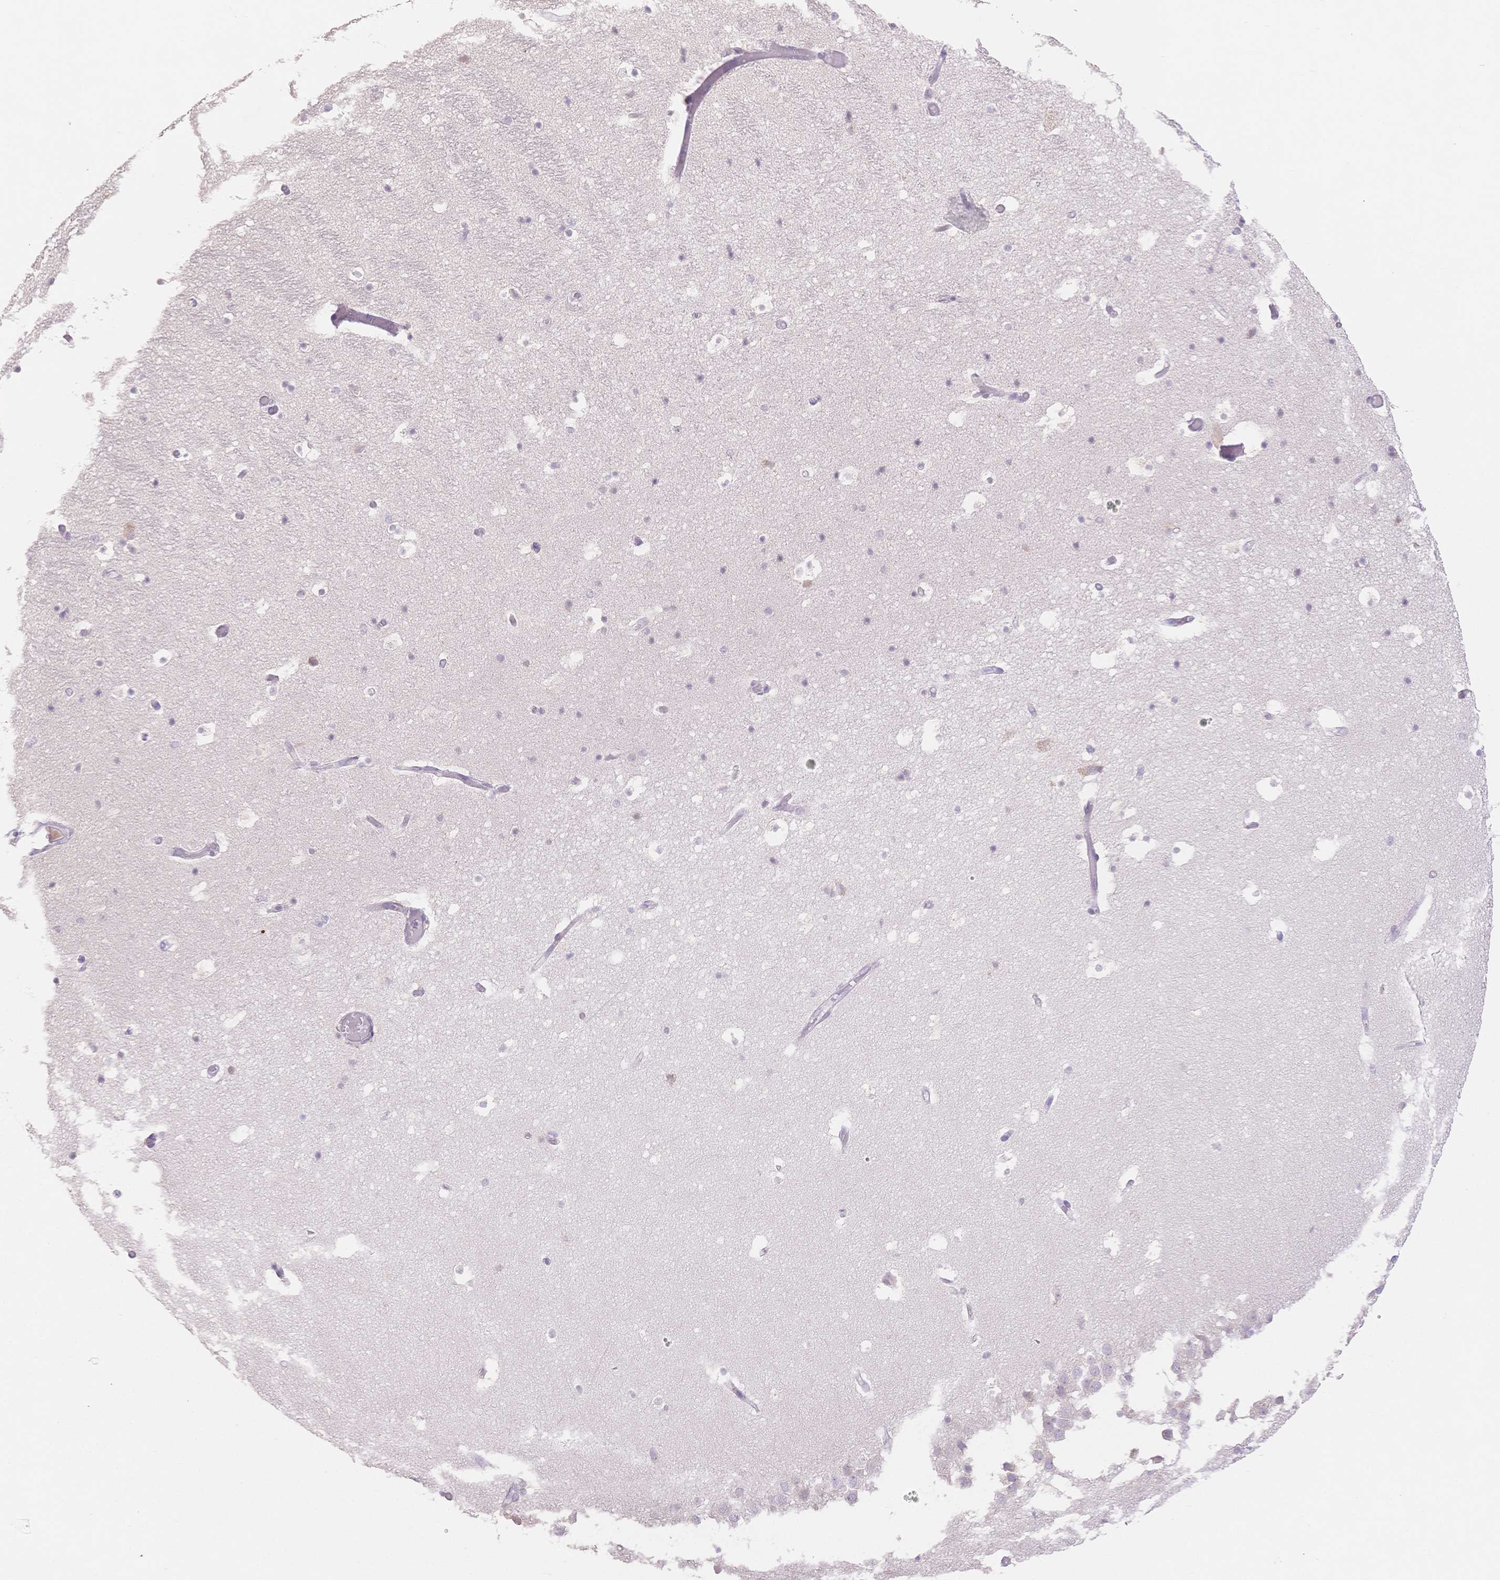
{"staining": {"intensity": "weak", "quantity": "<25%", "location": "cytoplasmic/membranous"}, "tissue": "hippocampus", "cell_type": "Glial cells", "image_type": "normal", "snomed": [{"axis": "morphology", "description": "Normal tissue, NOS"}, {"axis": "topography", "description": "Hippocampus"}], "caption": "This is an IHC image of normal human hippocampus. There is no positivity in glial cells.", "gene": "SUV39H2", "patient": {"sex": "male", "age": 26}}